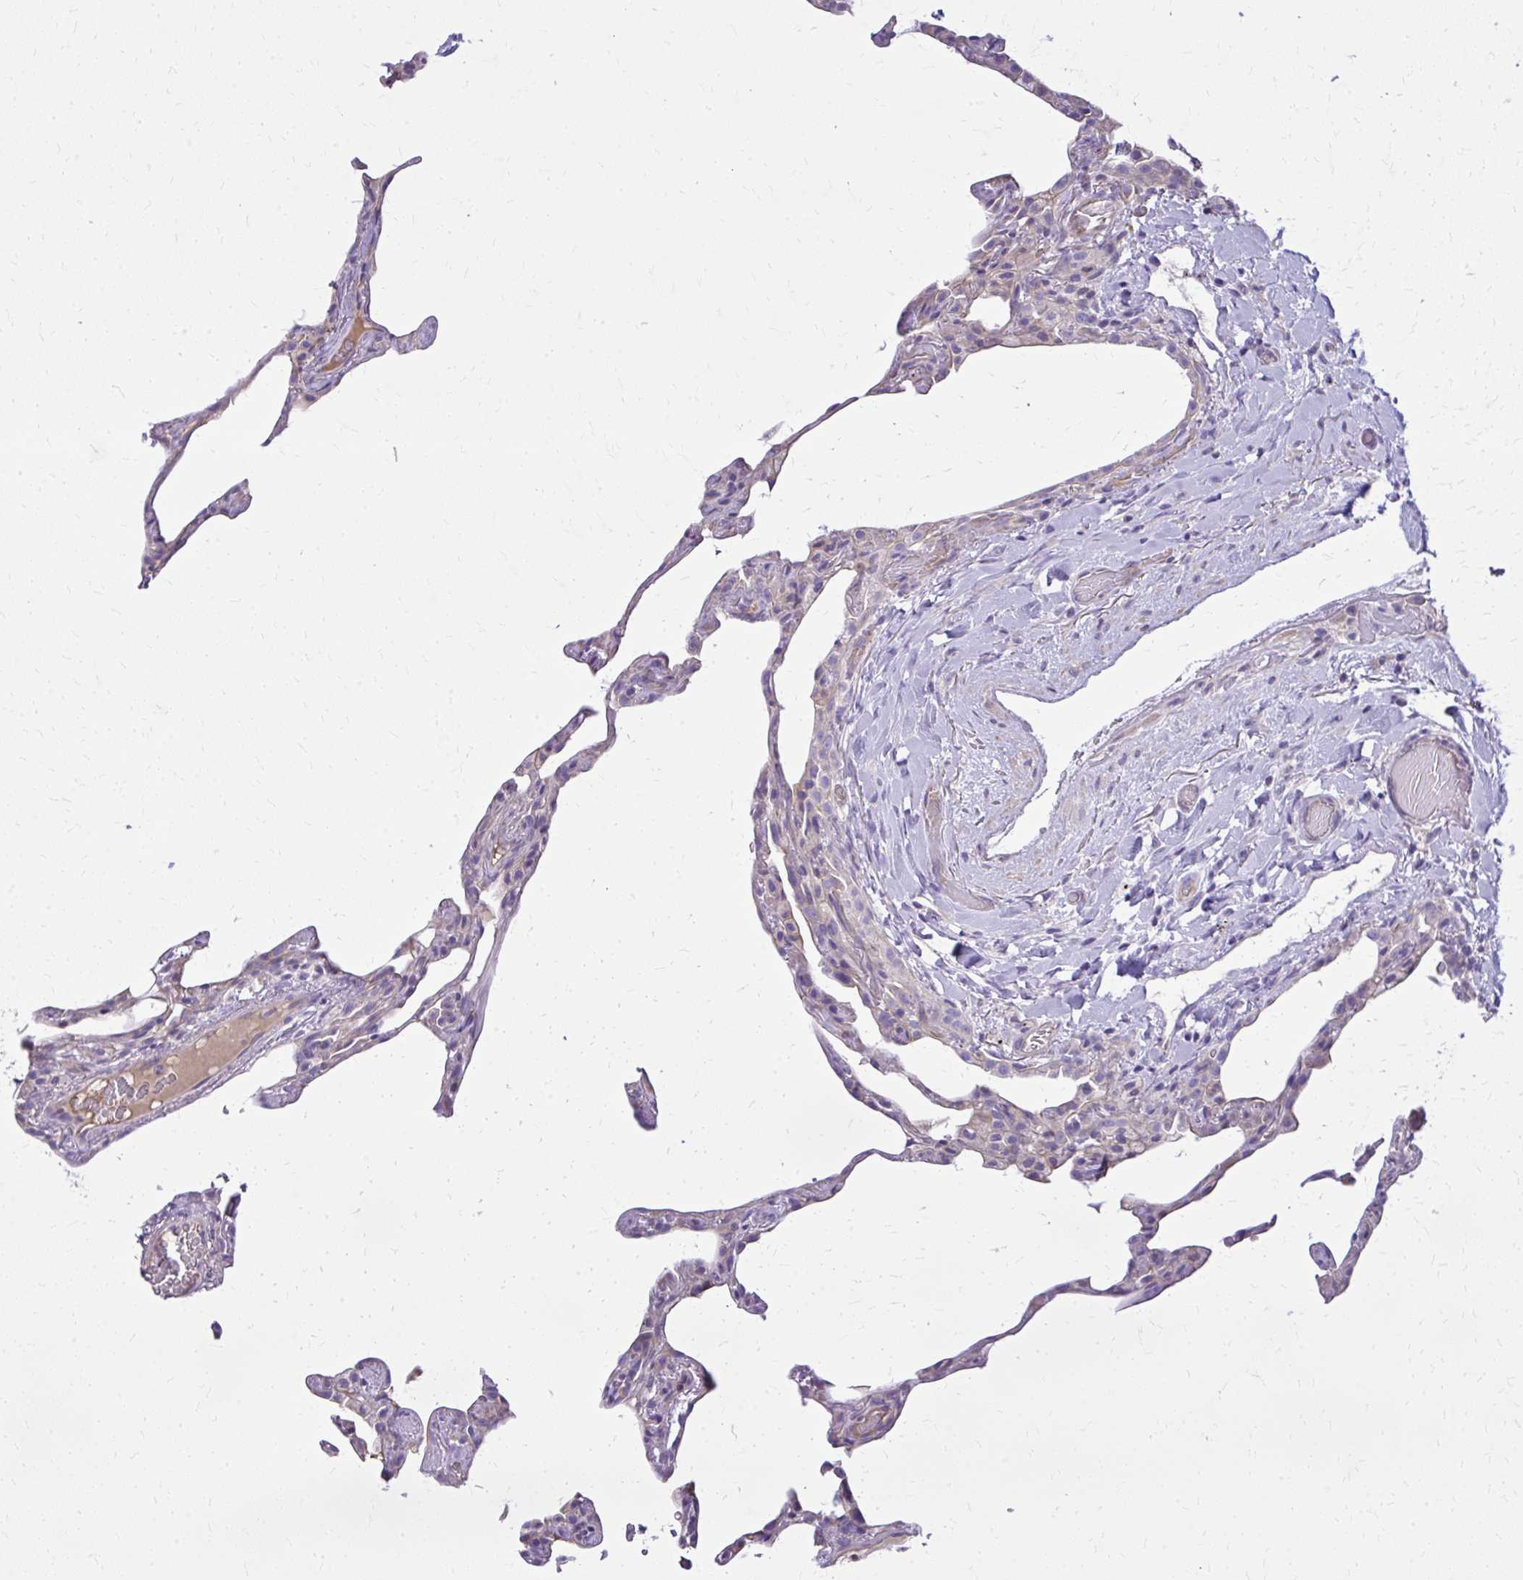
{"staining": {"intensity": "negative", "quantity": "none", "location": "none"}, "tissue": "lung", "cell_type": "Alveolar cells", "image_type": "normal", "snomed": [{"axis": "morphology", "description": "Normal tissue, NOS"}, {"axis": "topography", "description": "Lung"}], "caption": "Immunohistochemistry of unremarkable lung shows no expression in alveolar cells. The staining is performed using DAB (3,3'-diaminobenzidine) brown chromogen with nuclei counter-stained in using hematoxylin.", "gene": "RUNDC3B", "patient": {"sex": "female", "age": 57}}